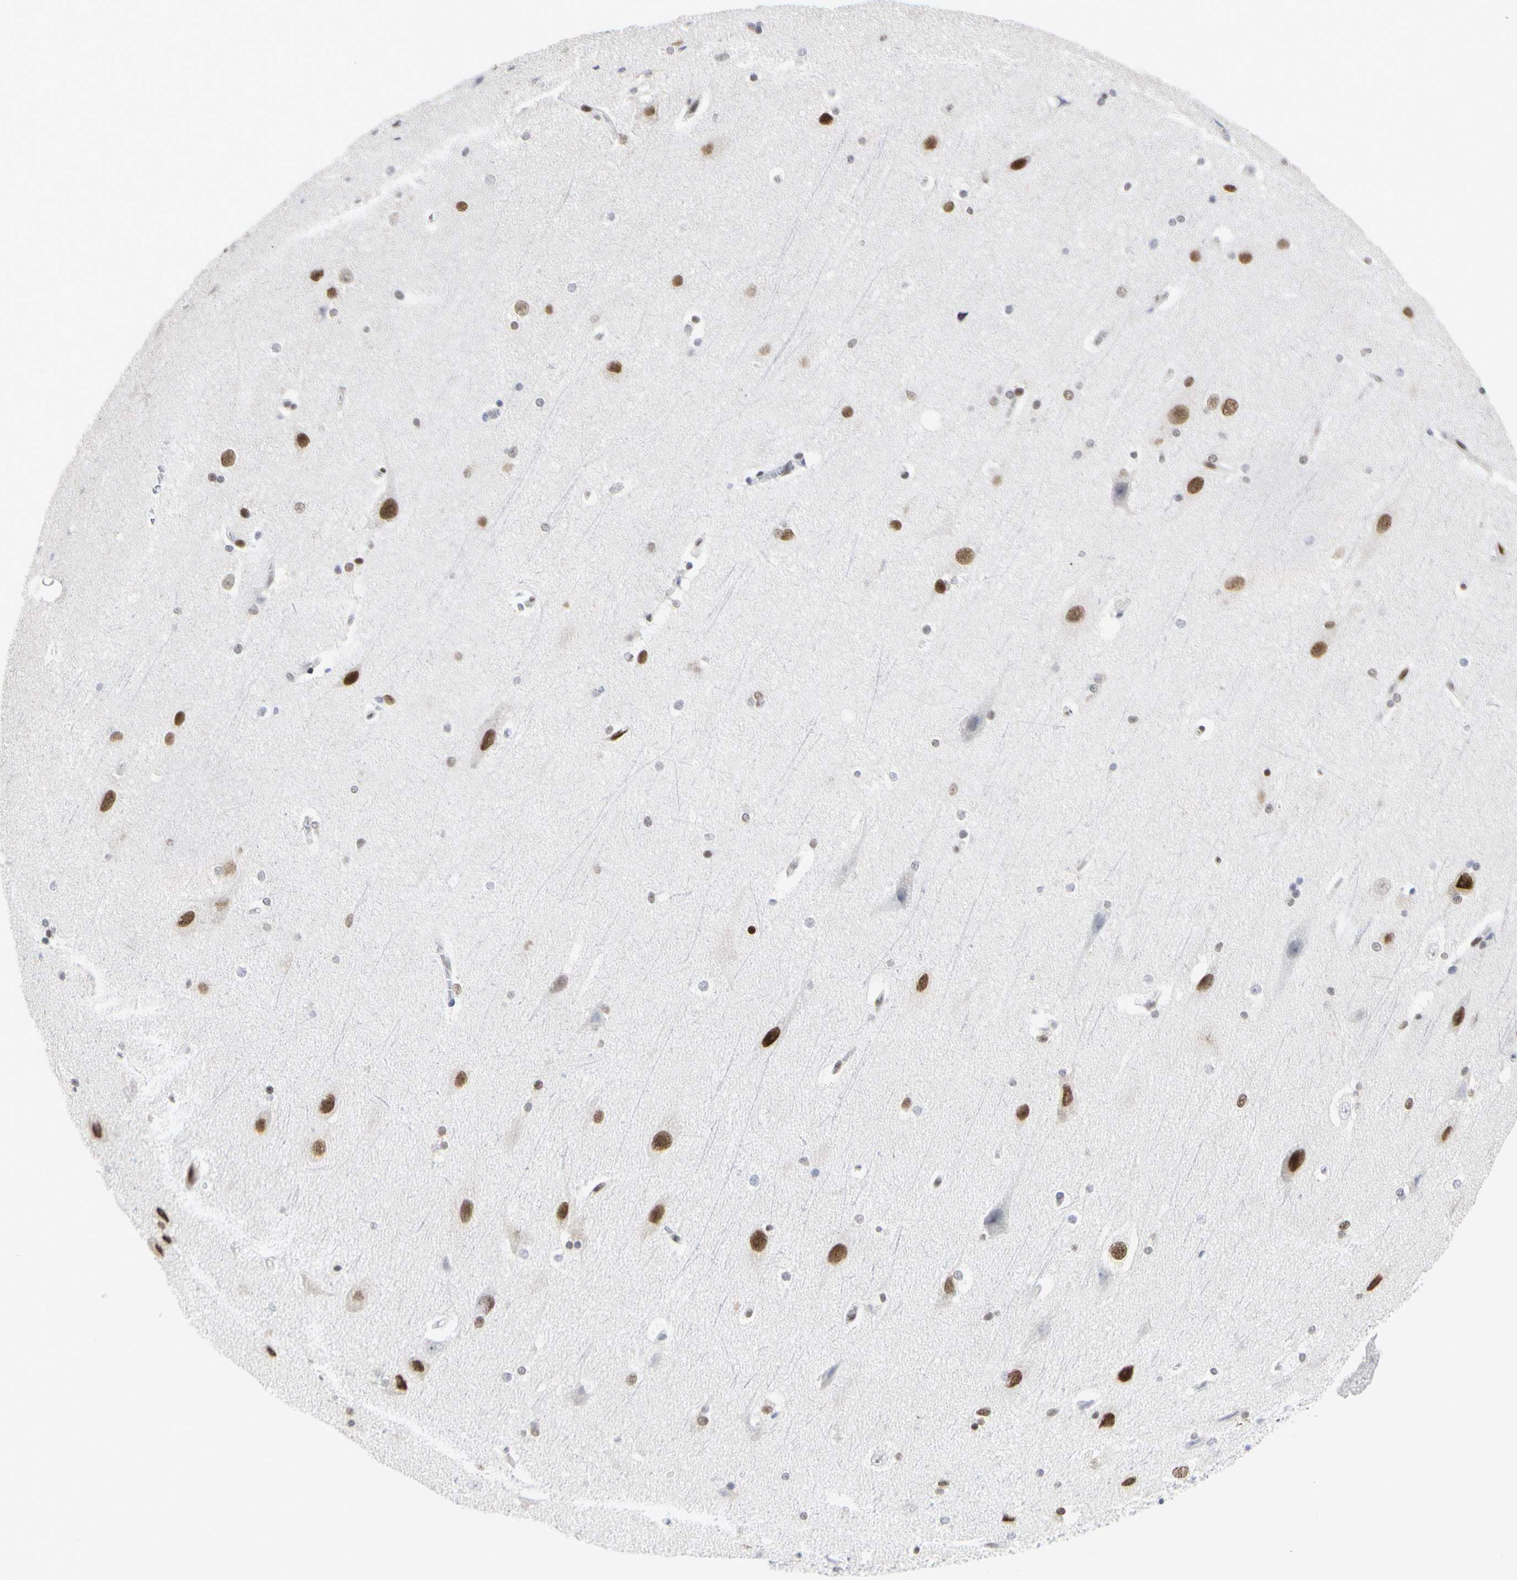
{"staining": {"intensity": "negative", "quantity": "none", "location": "none"}, "tissue": "cerebral cortex", "cell_type": "Endothelial cells", "image_type": "normal", "snomed": [{"axis": "morphology", "description": "Normal tissue, NOS"}, {"axis": "topography", "description": "Cerebral cortex"}, {"axis": "topography", "description": "Hippocampus"}], "caption": "High magnification brightfield microscopy of benign cerebral cortex stained with DAB (brown) and counterstained with hematoxylin (blue): endothelial cells show no significant staining.", "gene": "PRMT3", "patient": {"sex": "female", "age": 19}}